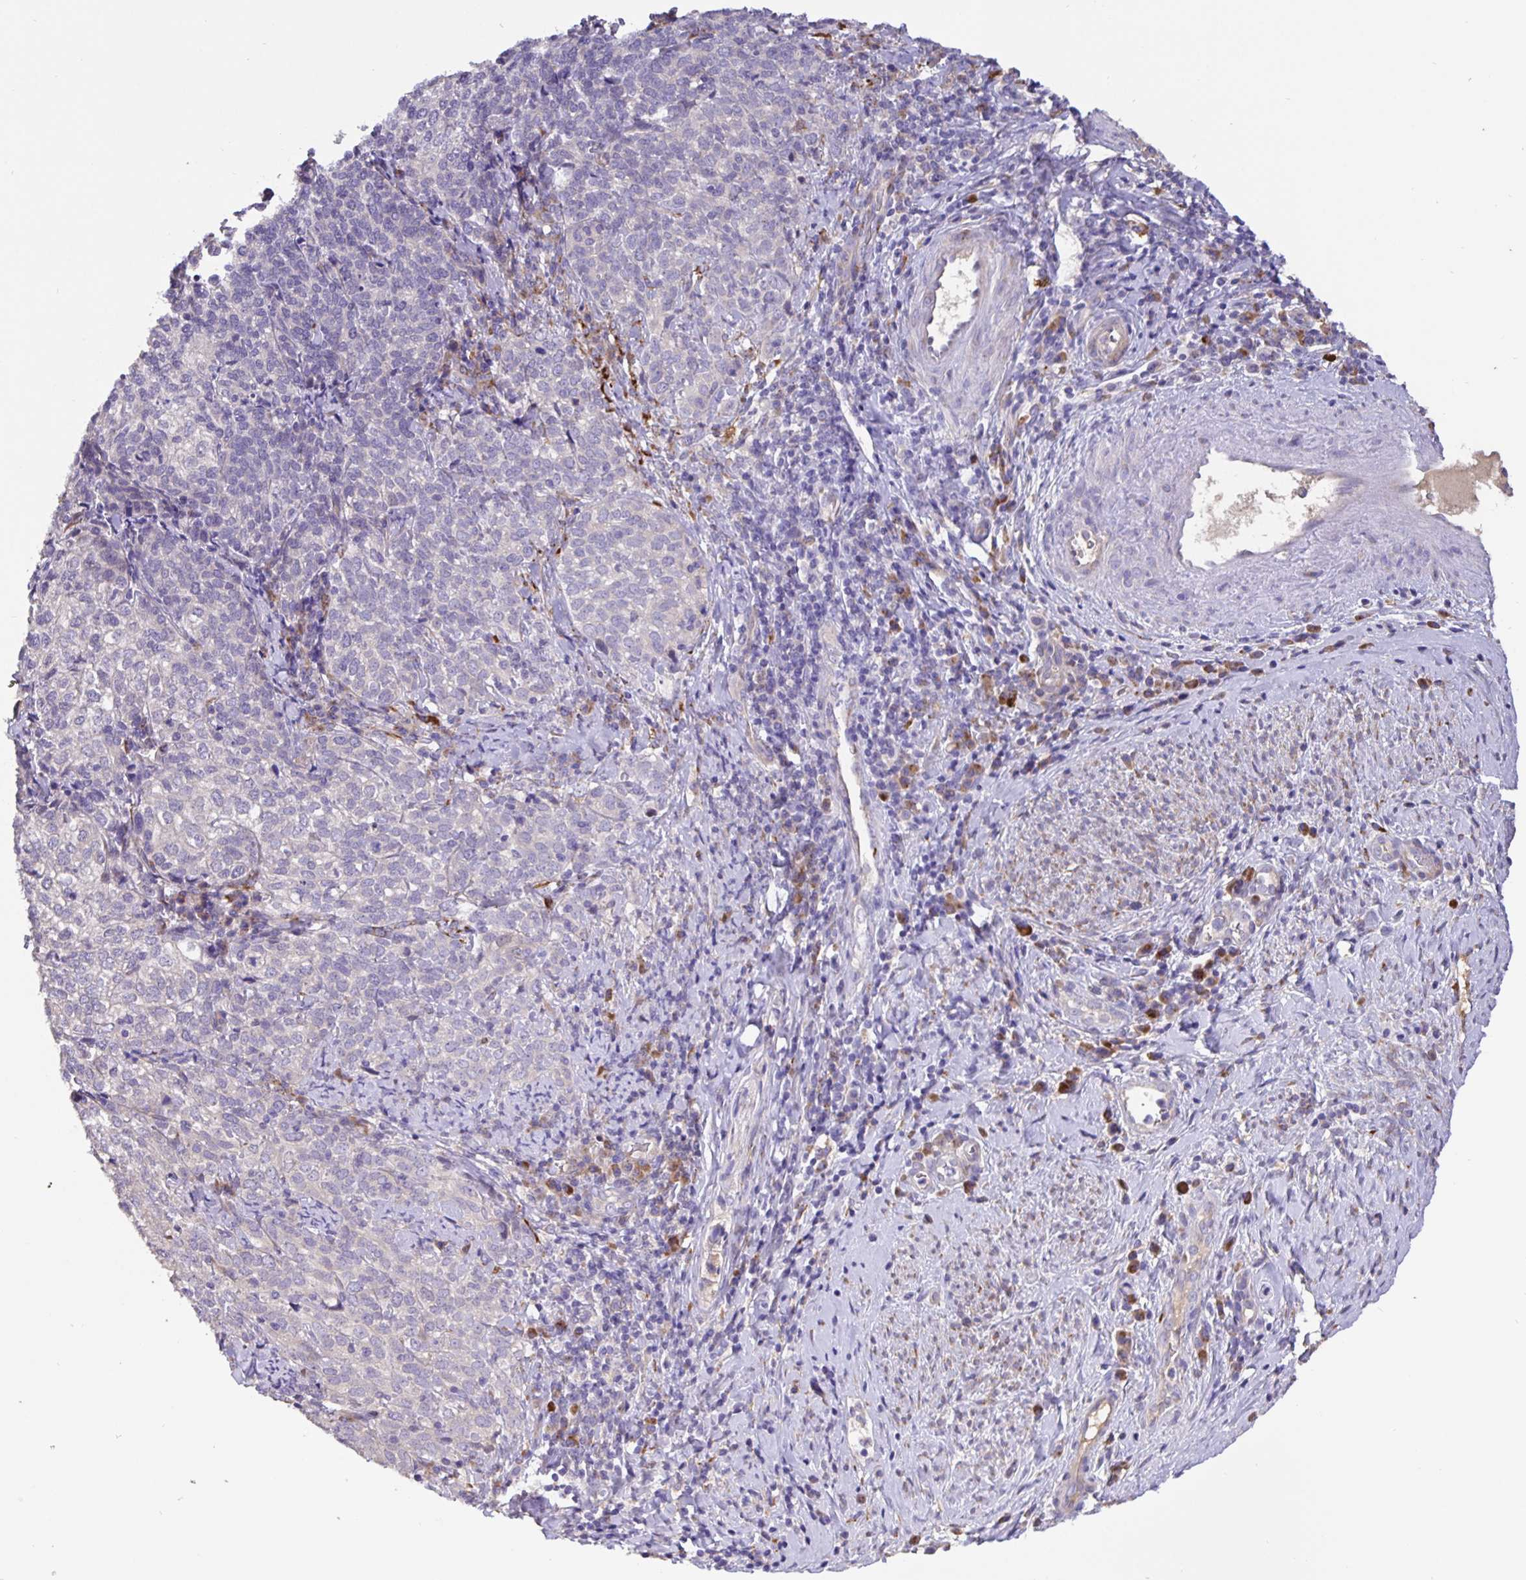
{"staining": {"intensity": "negative", "quantity": "none", "location": "none"}, "tissue": "cervical cancer", "cell_type": "Tumor cells", "image_type": "cancer", "snomed": [{"axis": "morphology", "description": "Normal tissue, NOS"}, {"axis": "morphology", "description": "Squamous cell carcinoma, NOS"}, {"axis": "topography", "description": "Vagina"}, {"axis": "topography", "description": "Cervix"}], "caption": "DAB immunohistochemical staining of human cervical squamous cell carcinoma reveals no significant expression in tumor cells. (Stains: DAB (3,3'-diaminobenzidine) IHC with hematoxylin counter stain, Microscopy: brightfield microscopy at high magnification).", "gene": "EML6", "patient": {"sex": "female", "age": 45}}